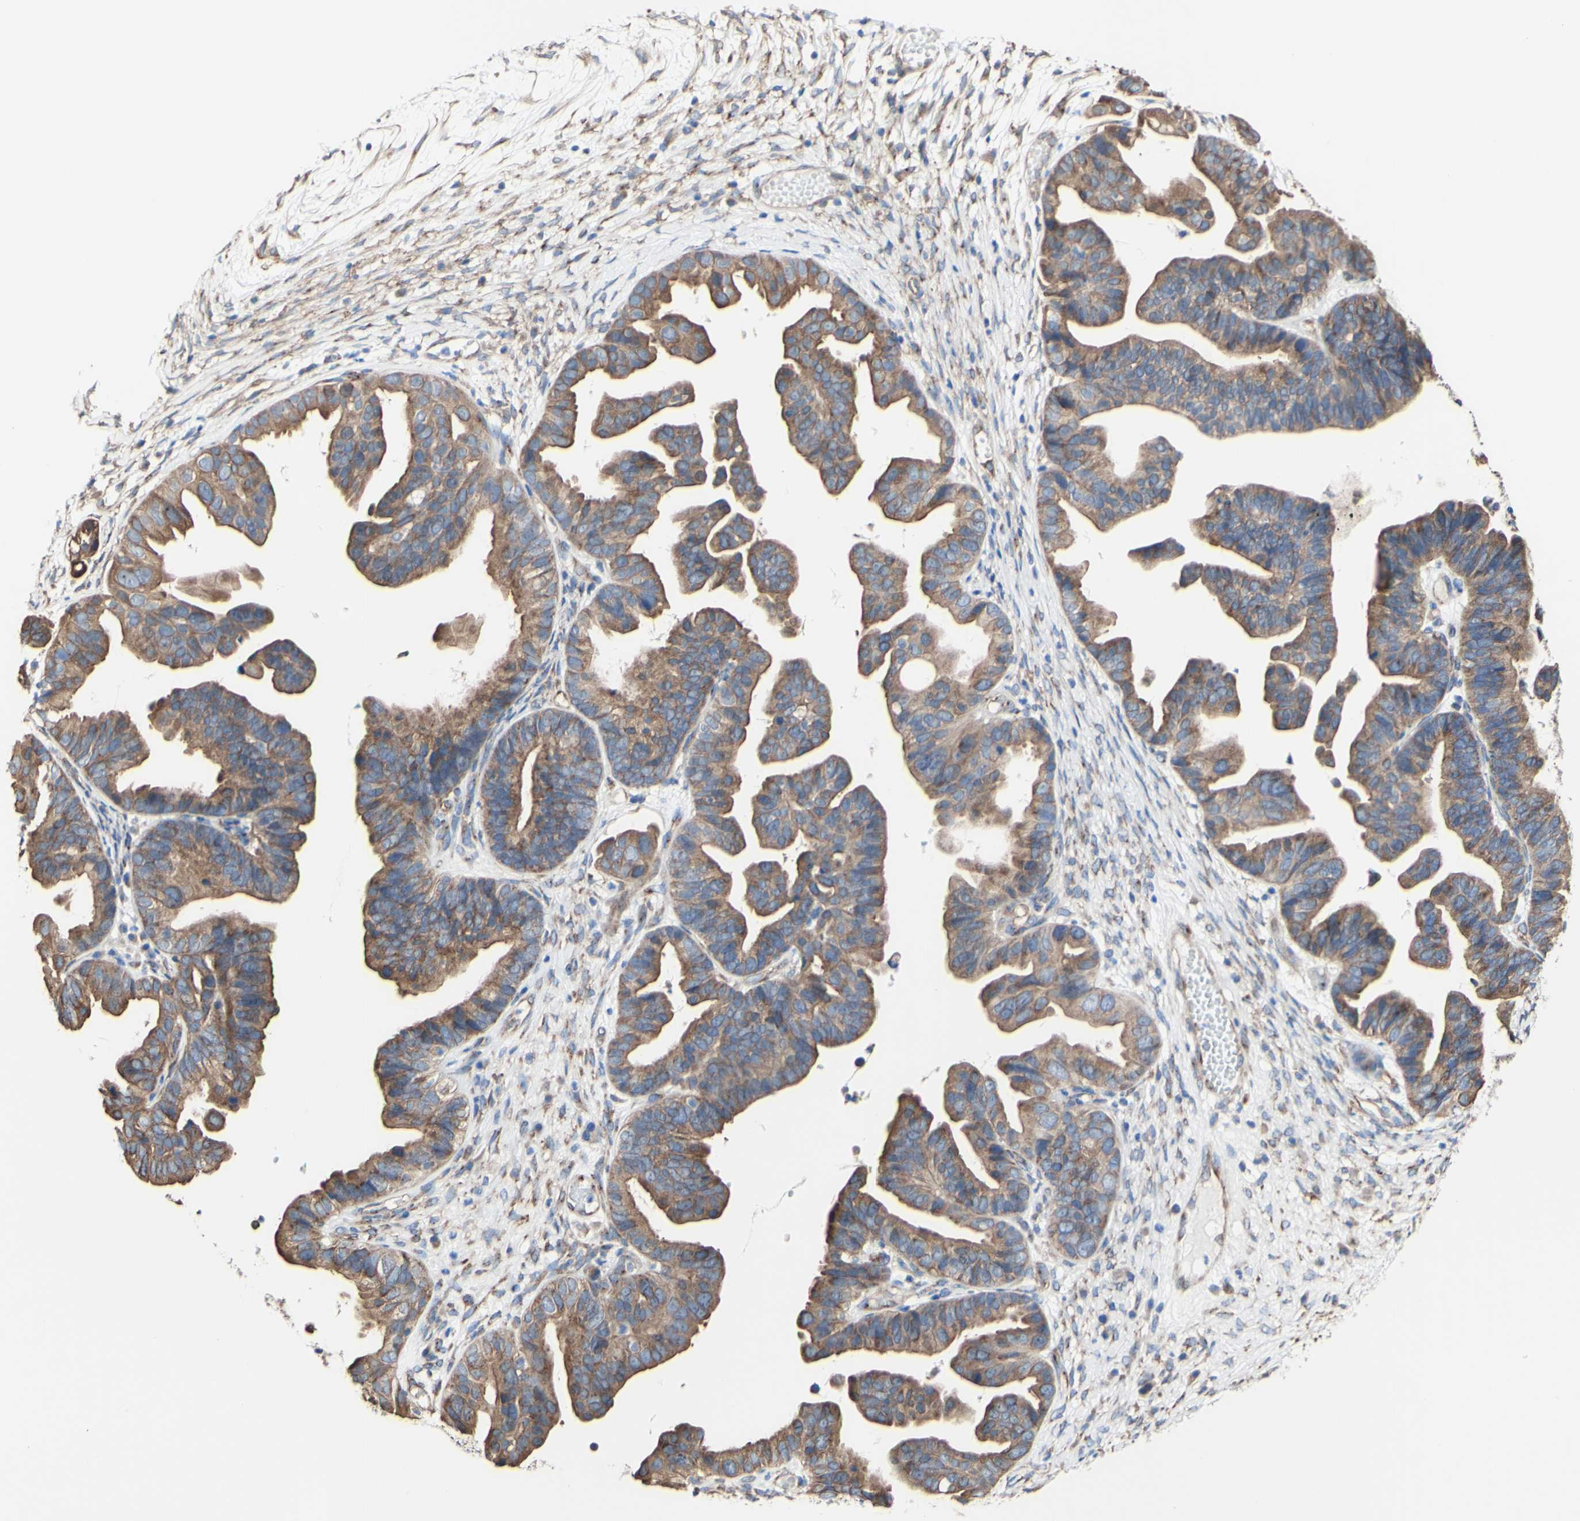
{"staining": {"intensity": "moderate", "quantity": ">75%", "location": "cytoplasmic/membranous"}, "tissue": "ovarian cancer", "cell_type": "Tumor cells", "image_type": "cancer", "snomed": [{"axis": "morphology", "description": "Cystadenocarcinoma, serous, NOS"}, {"axis": "topography", "description": "Ovary"}], "caption": "Protein staining by IHC exhibits moderate cytoplasmic/membranous positivity in approximately >75% of tumor cells in ovarian cancer.", "gene": "LRIG3", "patient": {"sex": "female", "age": 56}}